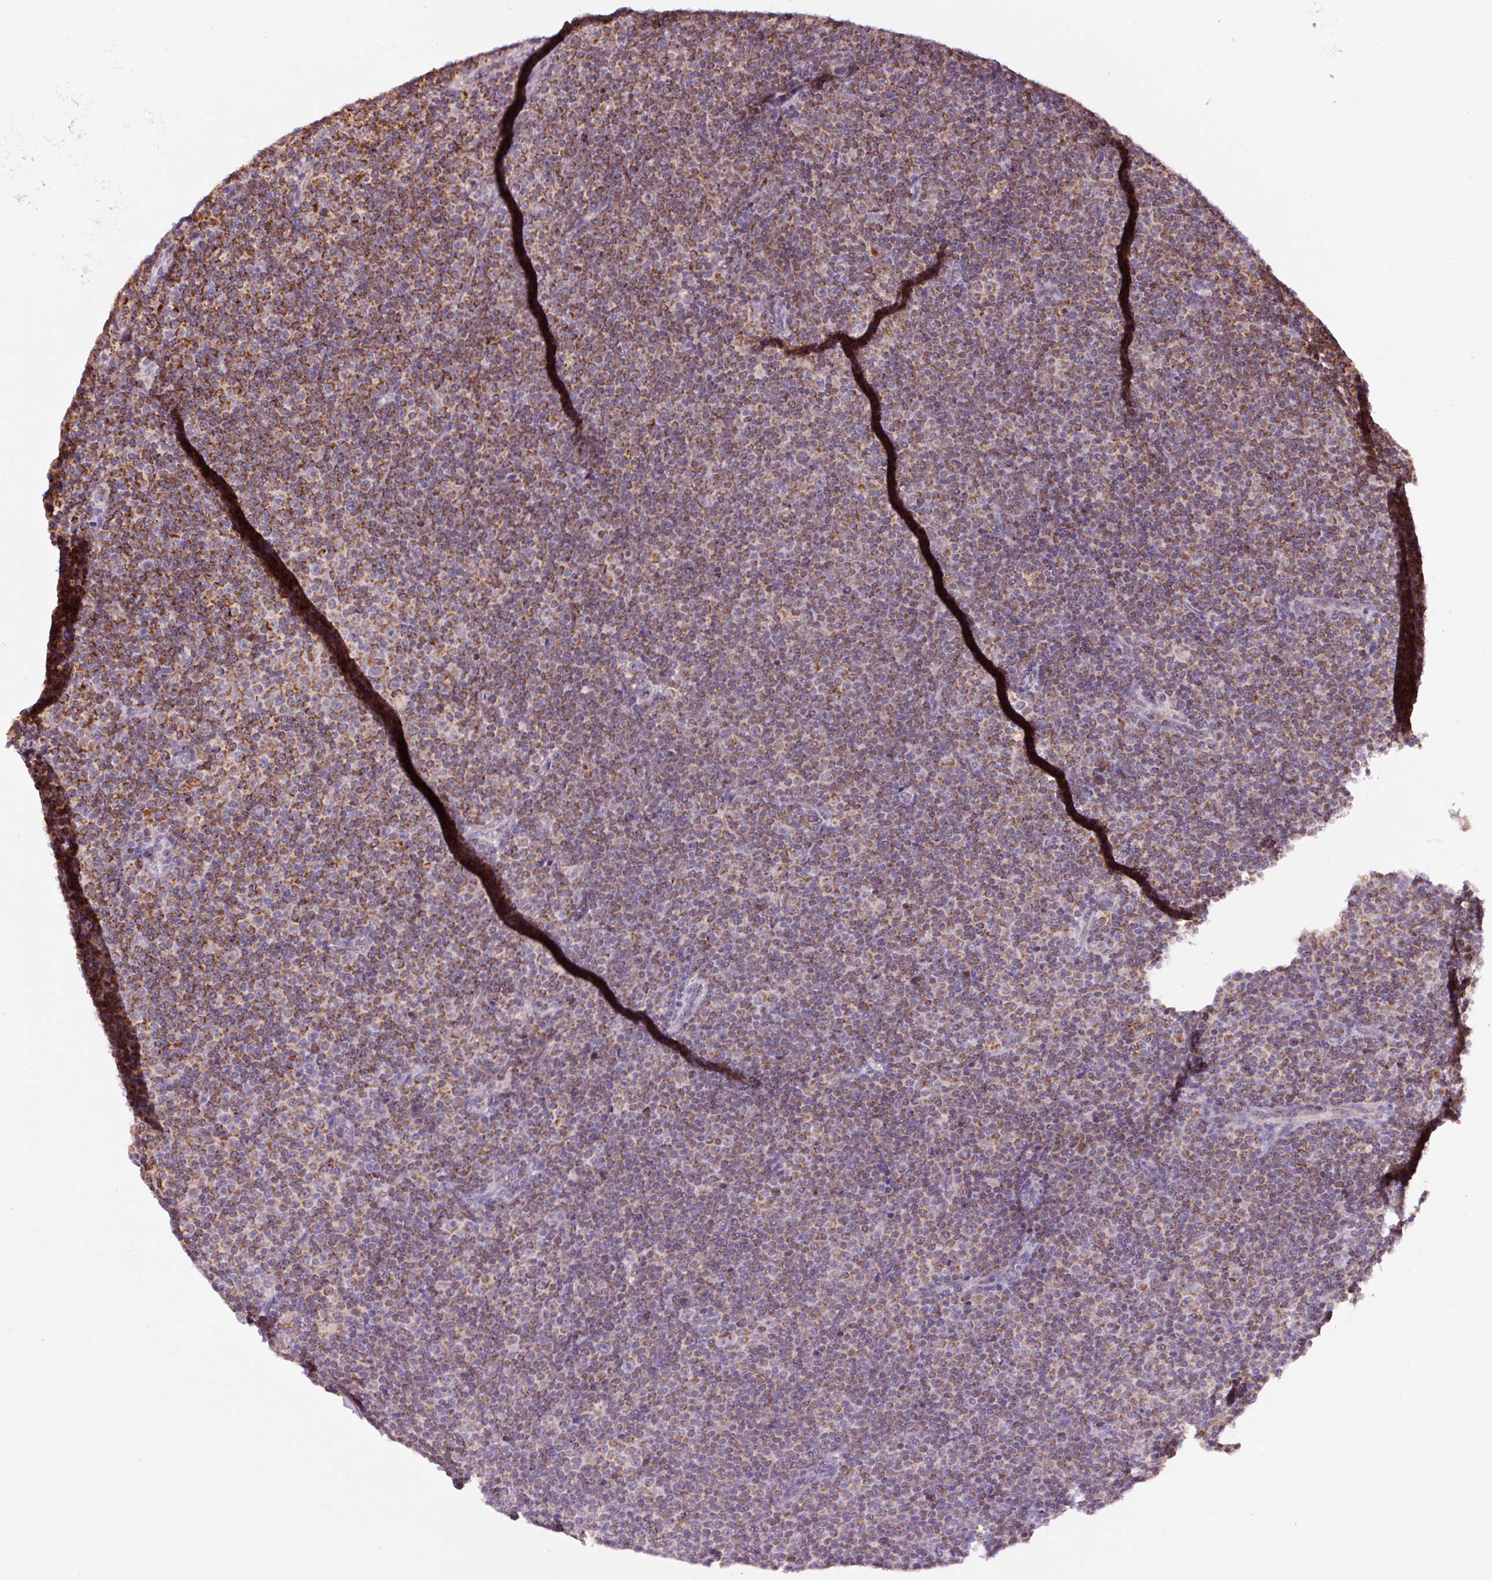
{"staining": {"intensity": "moderate", "quantity": ">75%", "location": "cytoplasmic/membranous"}, "tissue": "lymphoma", "cell_type": "Tumor cells", "image_type": "cancer", "snomed": [{"axis": "morphology", "description": "Malignant lymphoma, non-Hodgkin's type, Low grade"}, {"axis": "topography", "description": "Lymph node"}], "caption": "A brown stain labels moderate cytoplasmic/membranous staining of a protein in human malignant lymphoma, non-Hodgkin's type (low-grade) tumor cells.", "gene": "PCK2", "patient": {"sex": "female", "age": 67}}